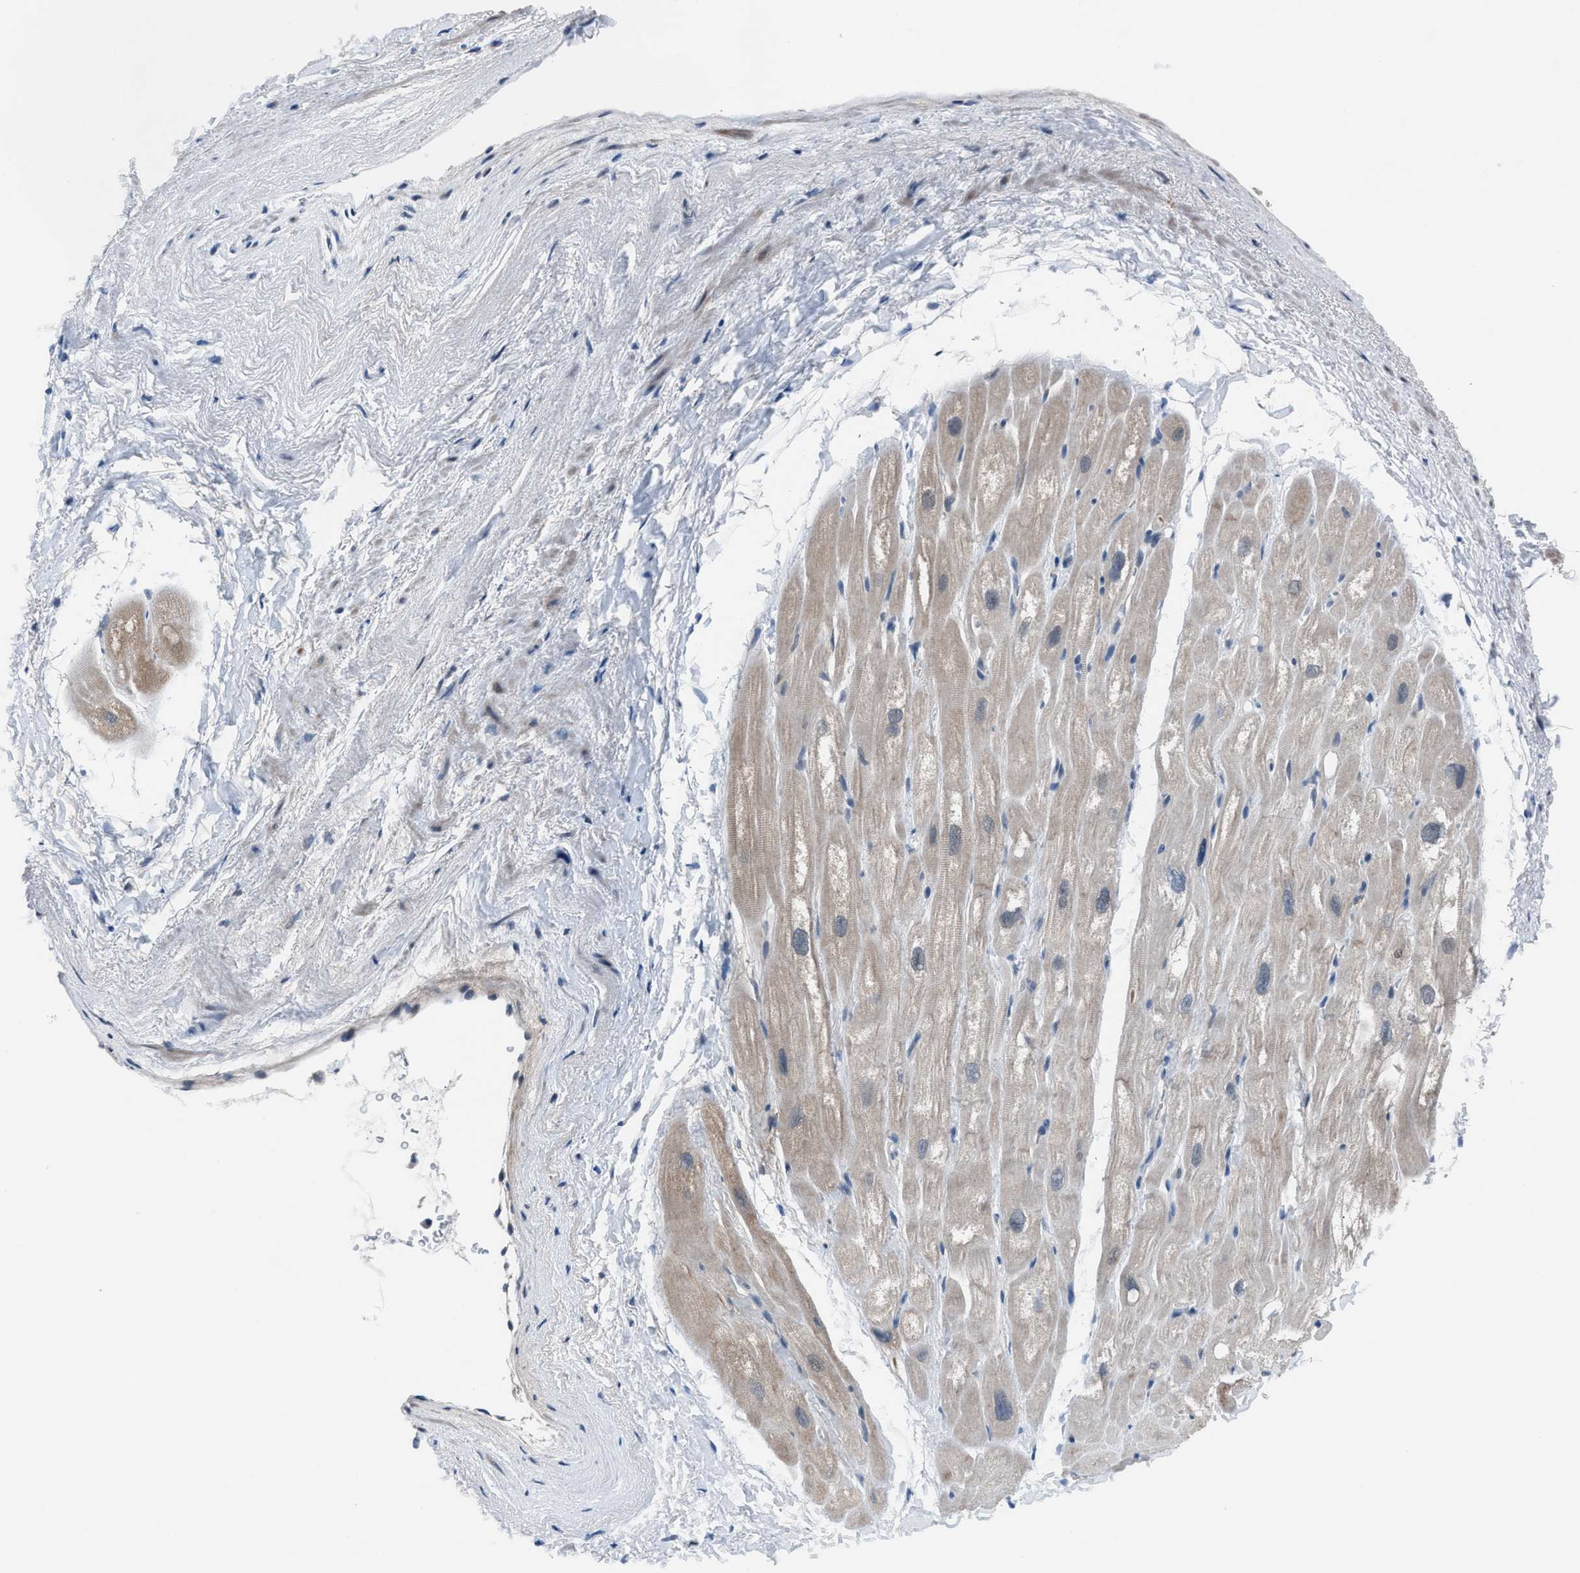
{"staining": {"intensity": "weak", "quantity": "<25%", "location": "cytoplasmic/membranous"}, "tissue": "heart muscle", "cell_type": "Cardiomyocytes", "image_type": "normal", "snomed": [{"axis": "morphology", "description": "Normal tissue, NOS"}, {"axis": "topography", "description": "Heart"}], "caption": "The histopathology image exhibits no significant staining in cardiomyocytes of heart muscle. Brightfield microscopy of immunohistochemistry stained with DAB (3,3'-diaminobenzidine) (brown) and hematoxylin (blue), captured at high magnification.", "gene": "ANAPC11", "patient": {"sex": "male", "age": 49}}